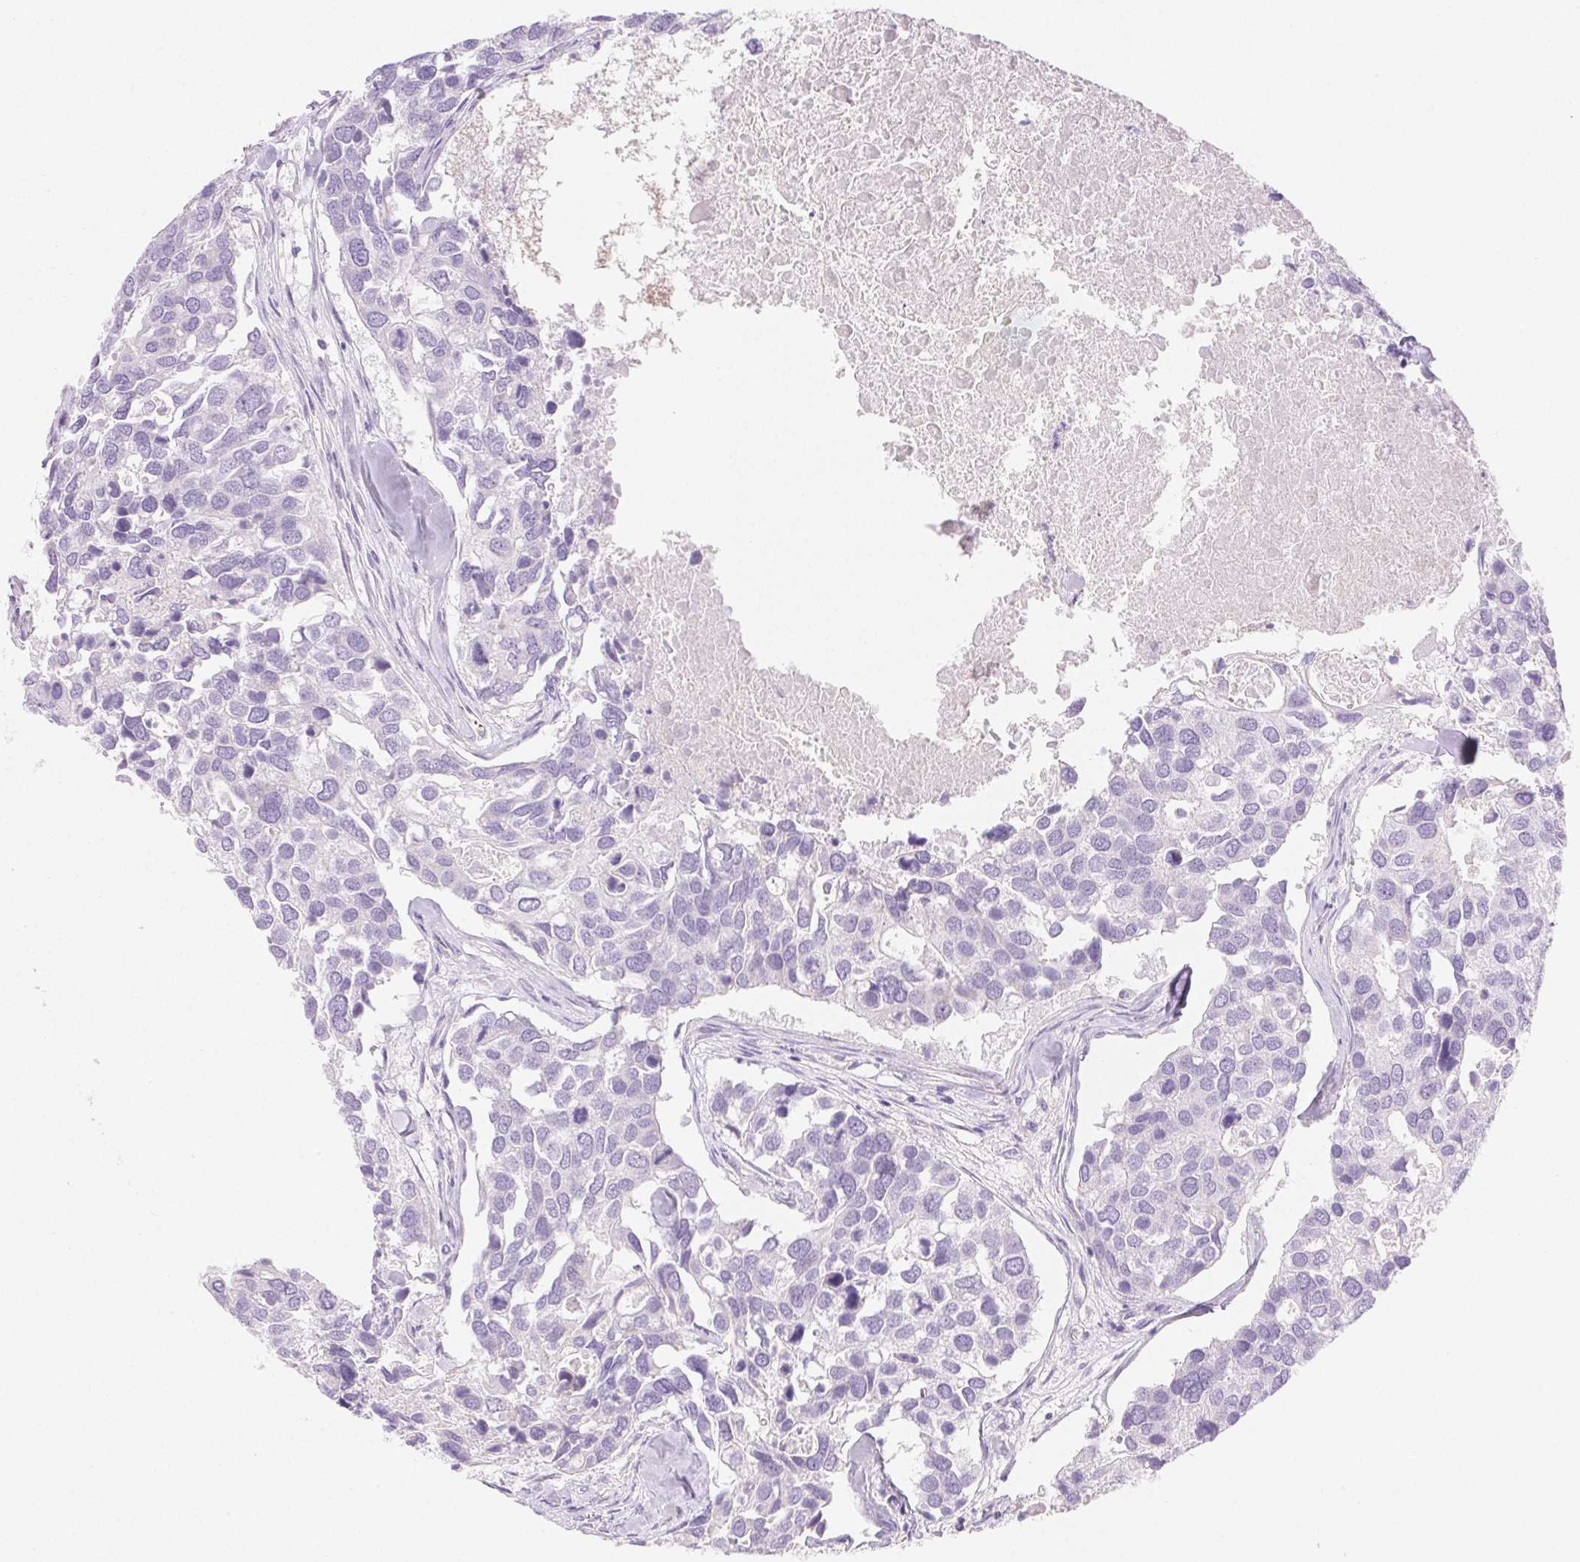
{"staining": {"intensity": "negative", "quantity": "none", "location": "none"}, "tissue": "breast cancer", "cell_type": "Tumor cells", "image_type": "cancer", "snomed": [{"axis": "morphology", "description": "Duct carcinoma"}, {"axis": "topography", "description": "Breast"}], "caption": "The IHC micrograph has no significant expression in tumor cells of breast cancer tissue.", "gene": "FGA", "patient": {"sex": "female", "age": 83}}